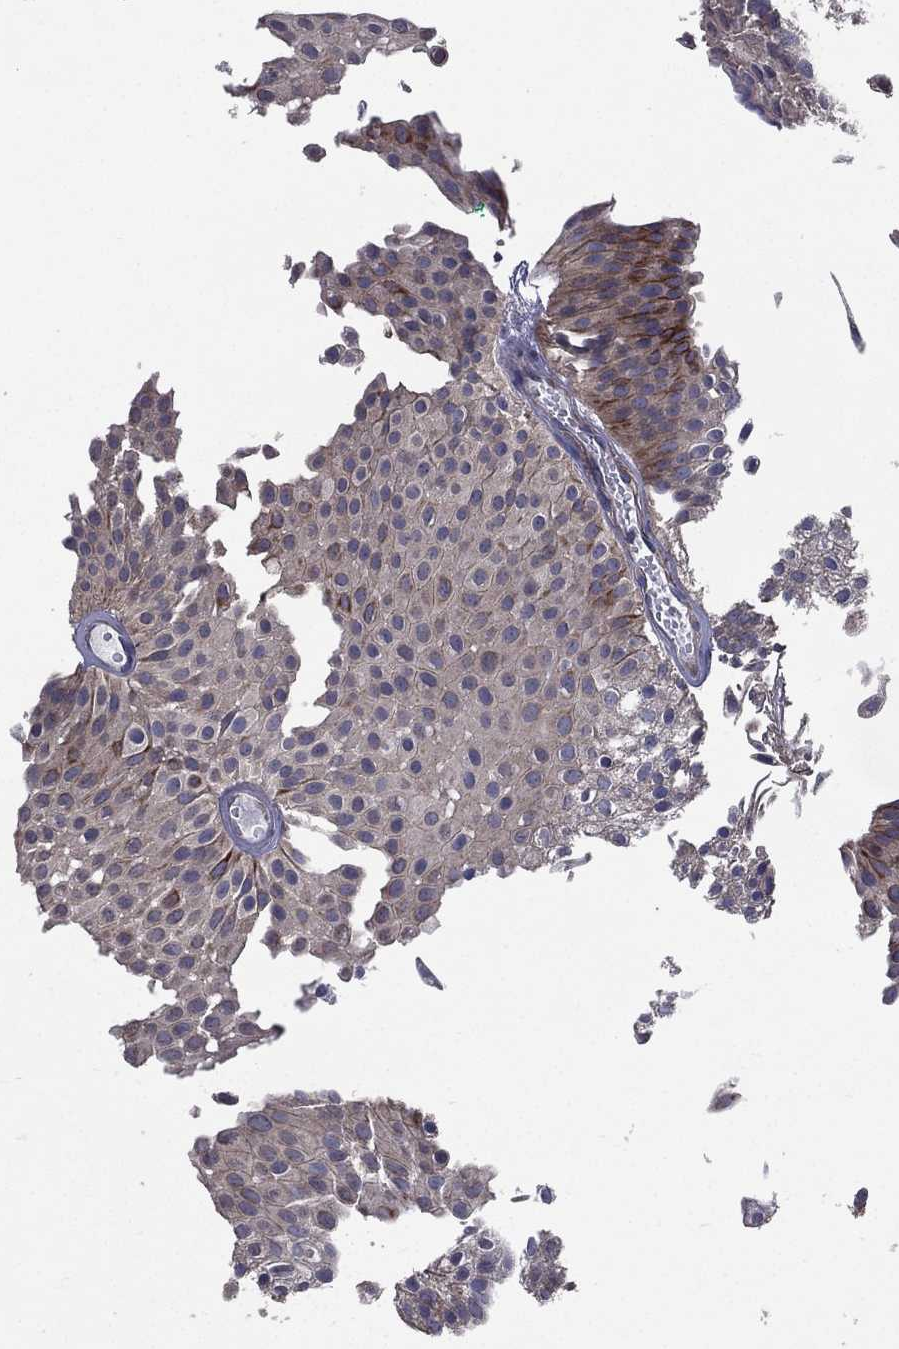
{"staining": {"intensity": "moderate", "quantity": "<25%", "location": "cytoplasmic/membranous"}, "tissue": "urothelial cancer", "cell_type": "Tumor cells", "image_type": "cancer", "snomed": [{"axis": "morphology", "description": "Urothelial carcinoma, Low grade"}, {"axis": "topography", "description": "Urinary bladder"}], "caption": "A photomicrograph of urothelial cancer stained for a protein displays moderate cytoplasmic/membranous brown staining in tumor cells. The protein is shown in brown color, while the nuclei are stained blue.", "gene": "SERPINB2", "patient": {"sex": "male", "age": 64}}